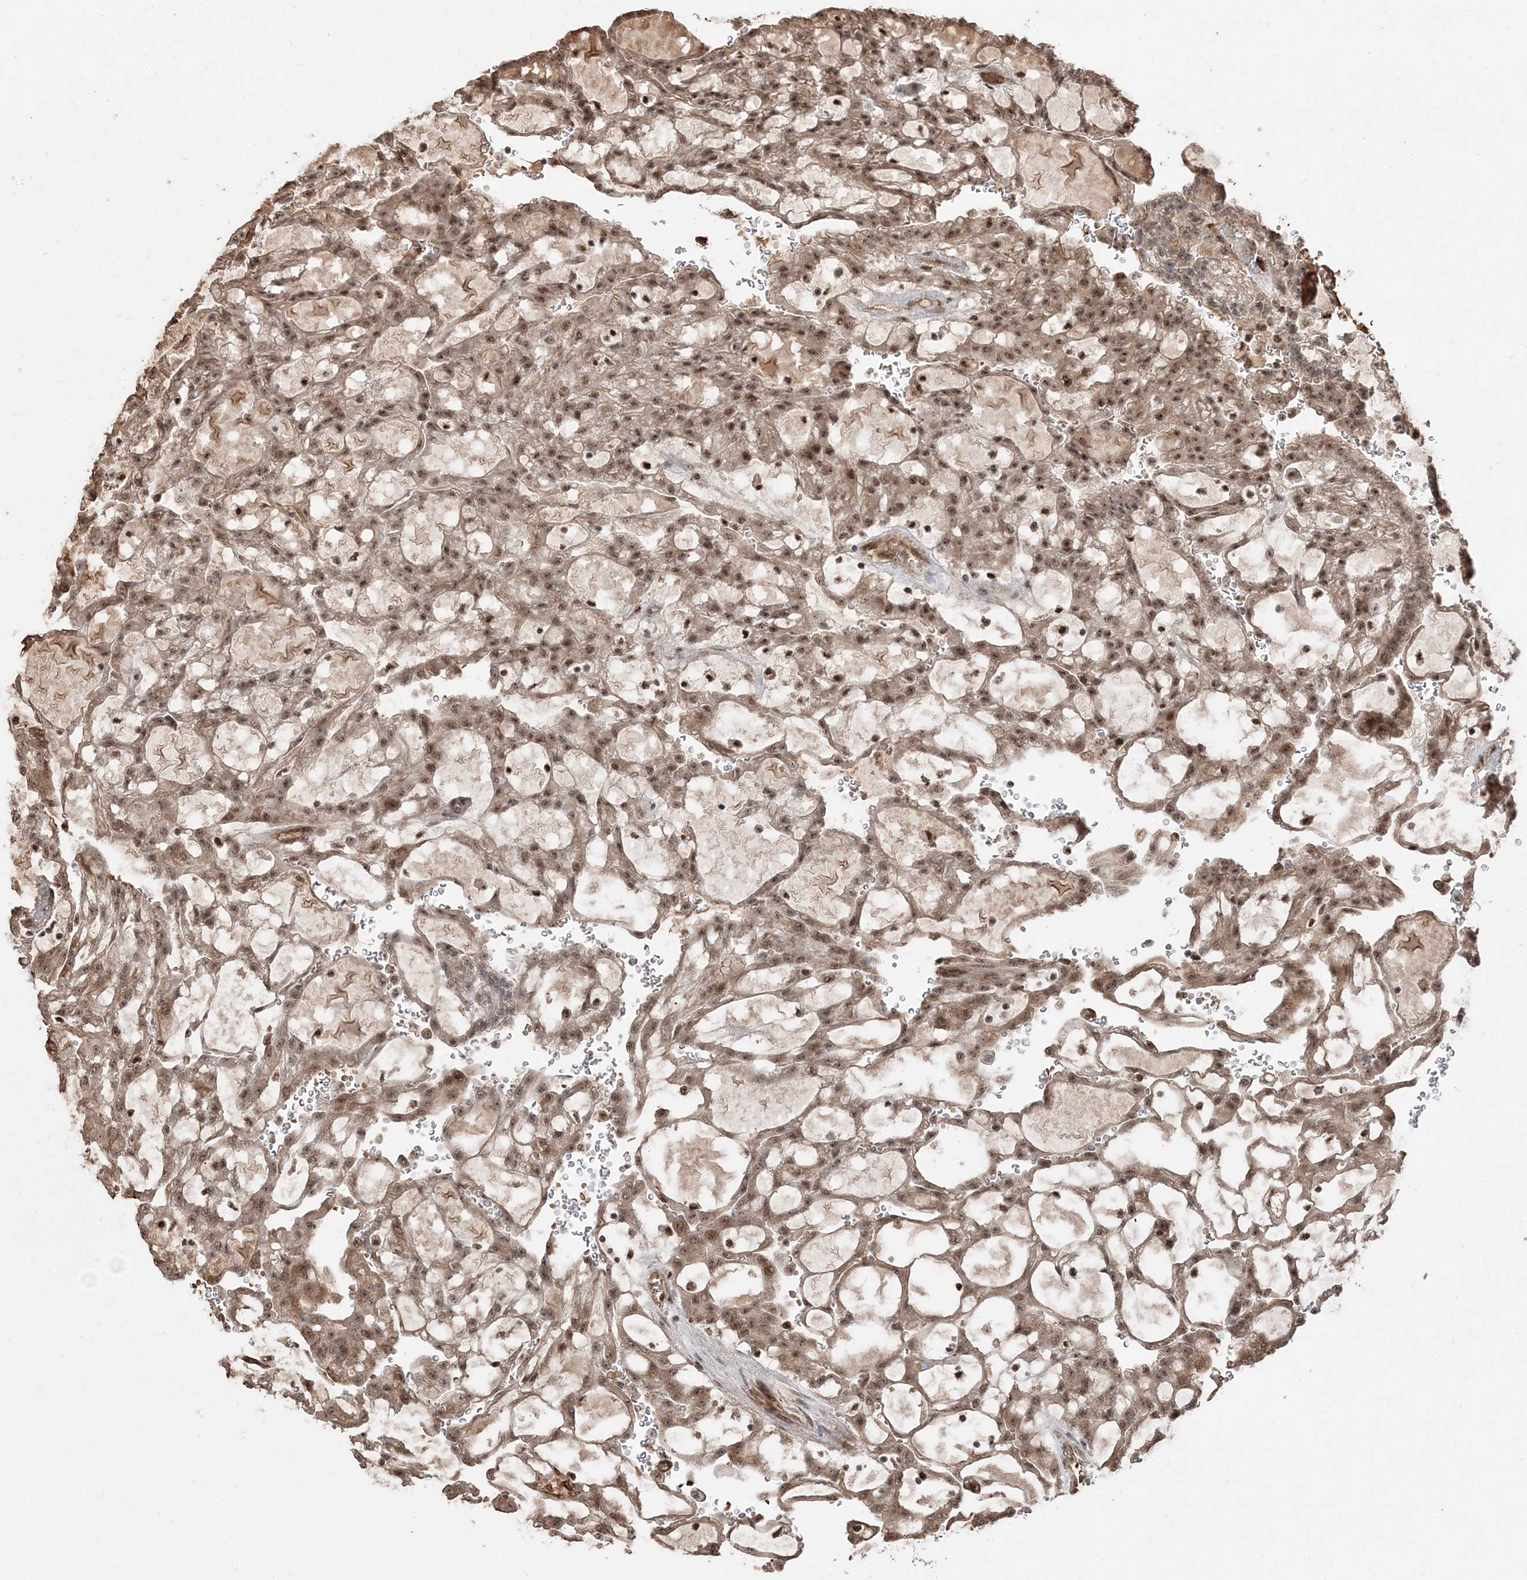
{"staining": {"intensity": "moderate", "quantity": ">75%", "location": "cytoplasmic/membranous,nuclear"}, "tissue": "renal cancer", "cell_type": "Tumor cells", "image_type": "cancer", "snomed": [{"axis": "morphology", "description": "Adenocarcinoma, NOS"}, {"axis": "topography", "description": "Kidney"}], "caption": "This photomicrograph reveals adenocarcinoma (renal) stained with IHC to label a protein in brown. The cytoplasmic/membranous and nuclear of tumor cells show moderate positivity for the protein. Nuclei are counter-stained blue.", "gene": "RBM17", "patient": {"sex": "male", "age": 63}}